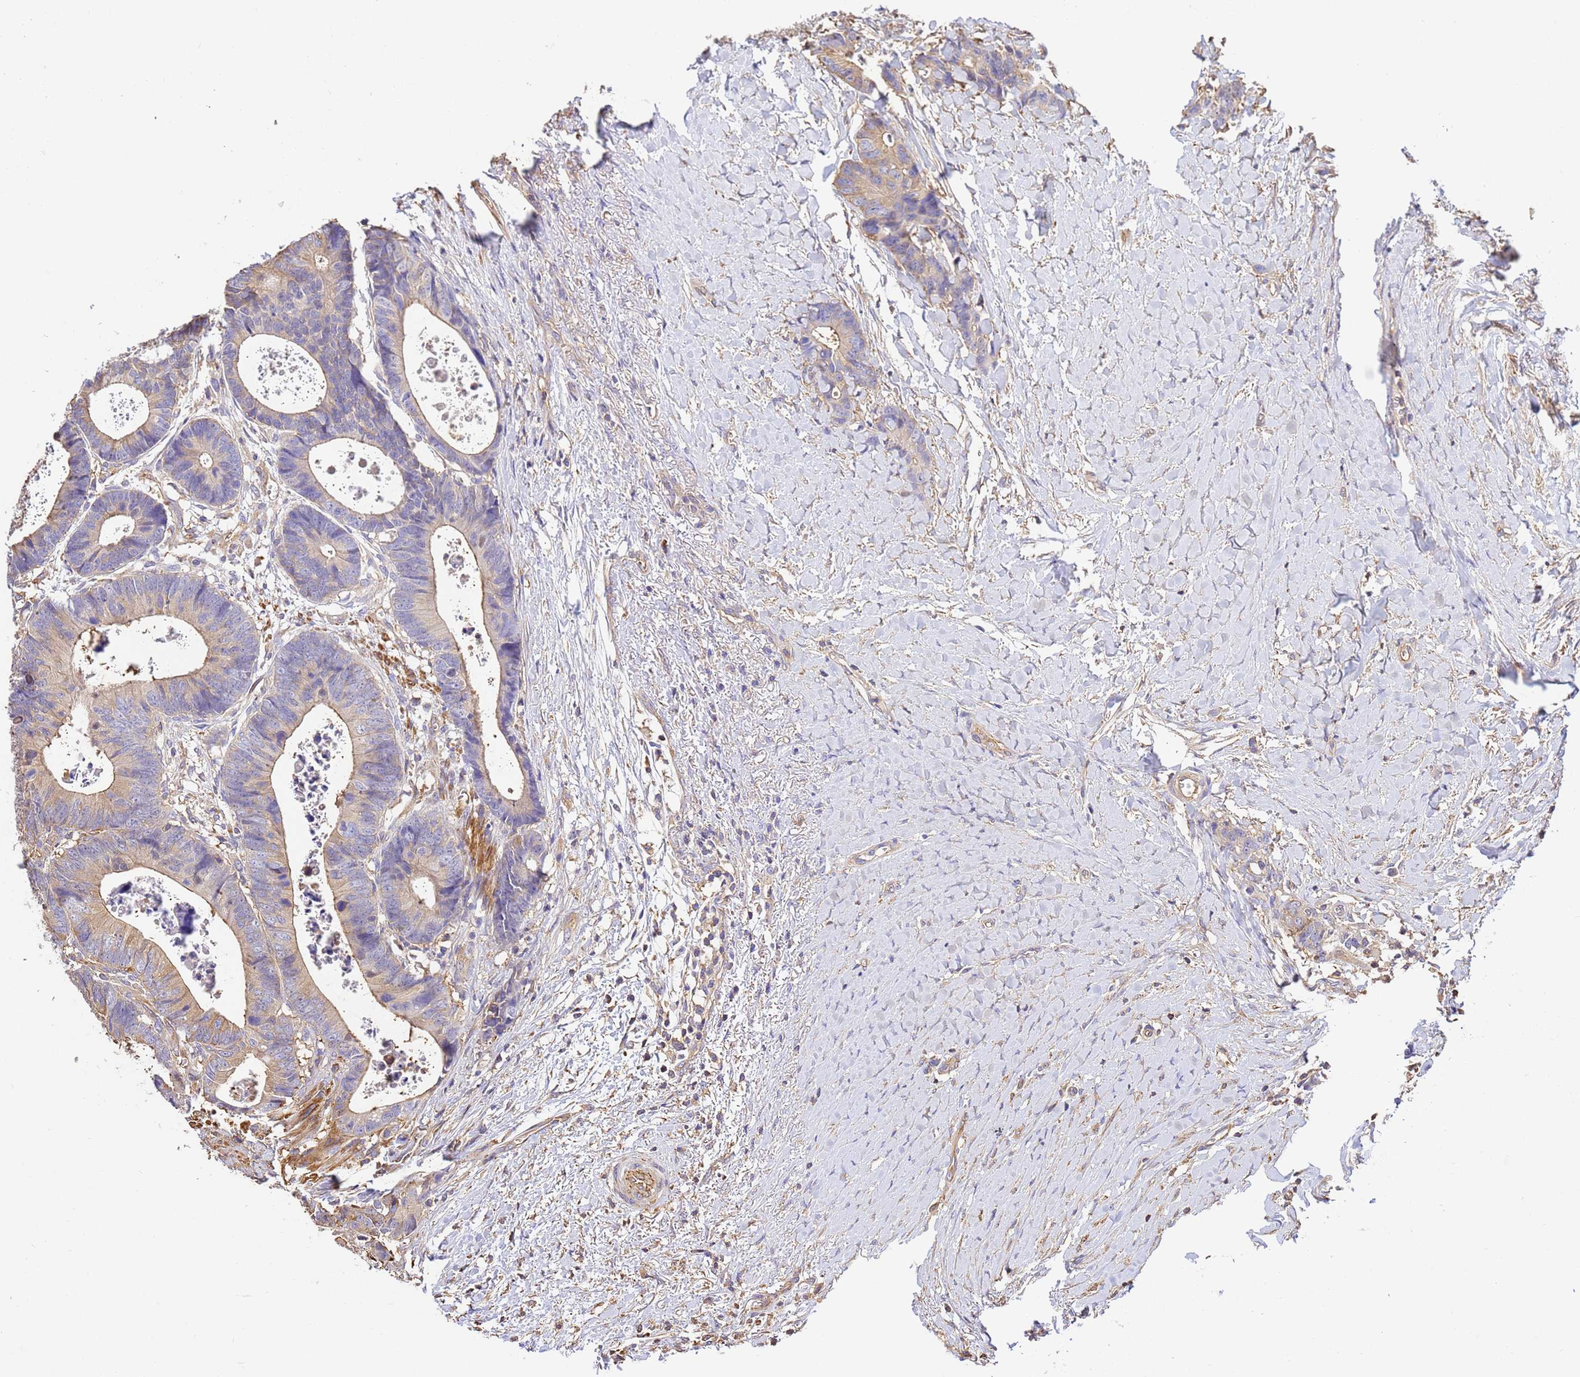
{"staining": {"intensity": "weak", "quantity": ">75%", "location": "cytoplasmic/membranous"}, "tissue": "colorectal cancer", "cell_type": "Tumor cells", "image_type": "cancer", "snomed": [{"axis": "morphology", "description": "Adenocarcinoma, NOS"}, {"axis": "topography", "description": "Colon"}], "caption": "This photomicrograph exhibits colorectal adenocarcinoma stained with immunohistochemistry to label a protein in brown. The cytoplasmic/membranous of tumor cells show weak positivity for the protein. Nuclei are counter-stained blue.", "gene": "WDR64", "patient": {"sex": "female", "age": 57}}